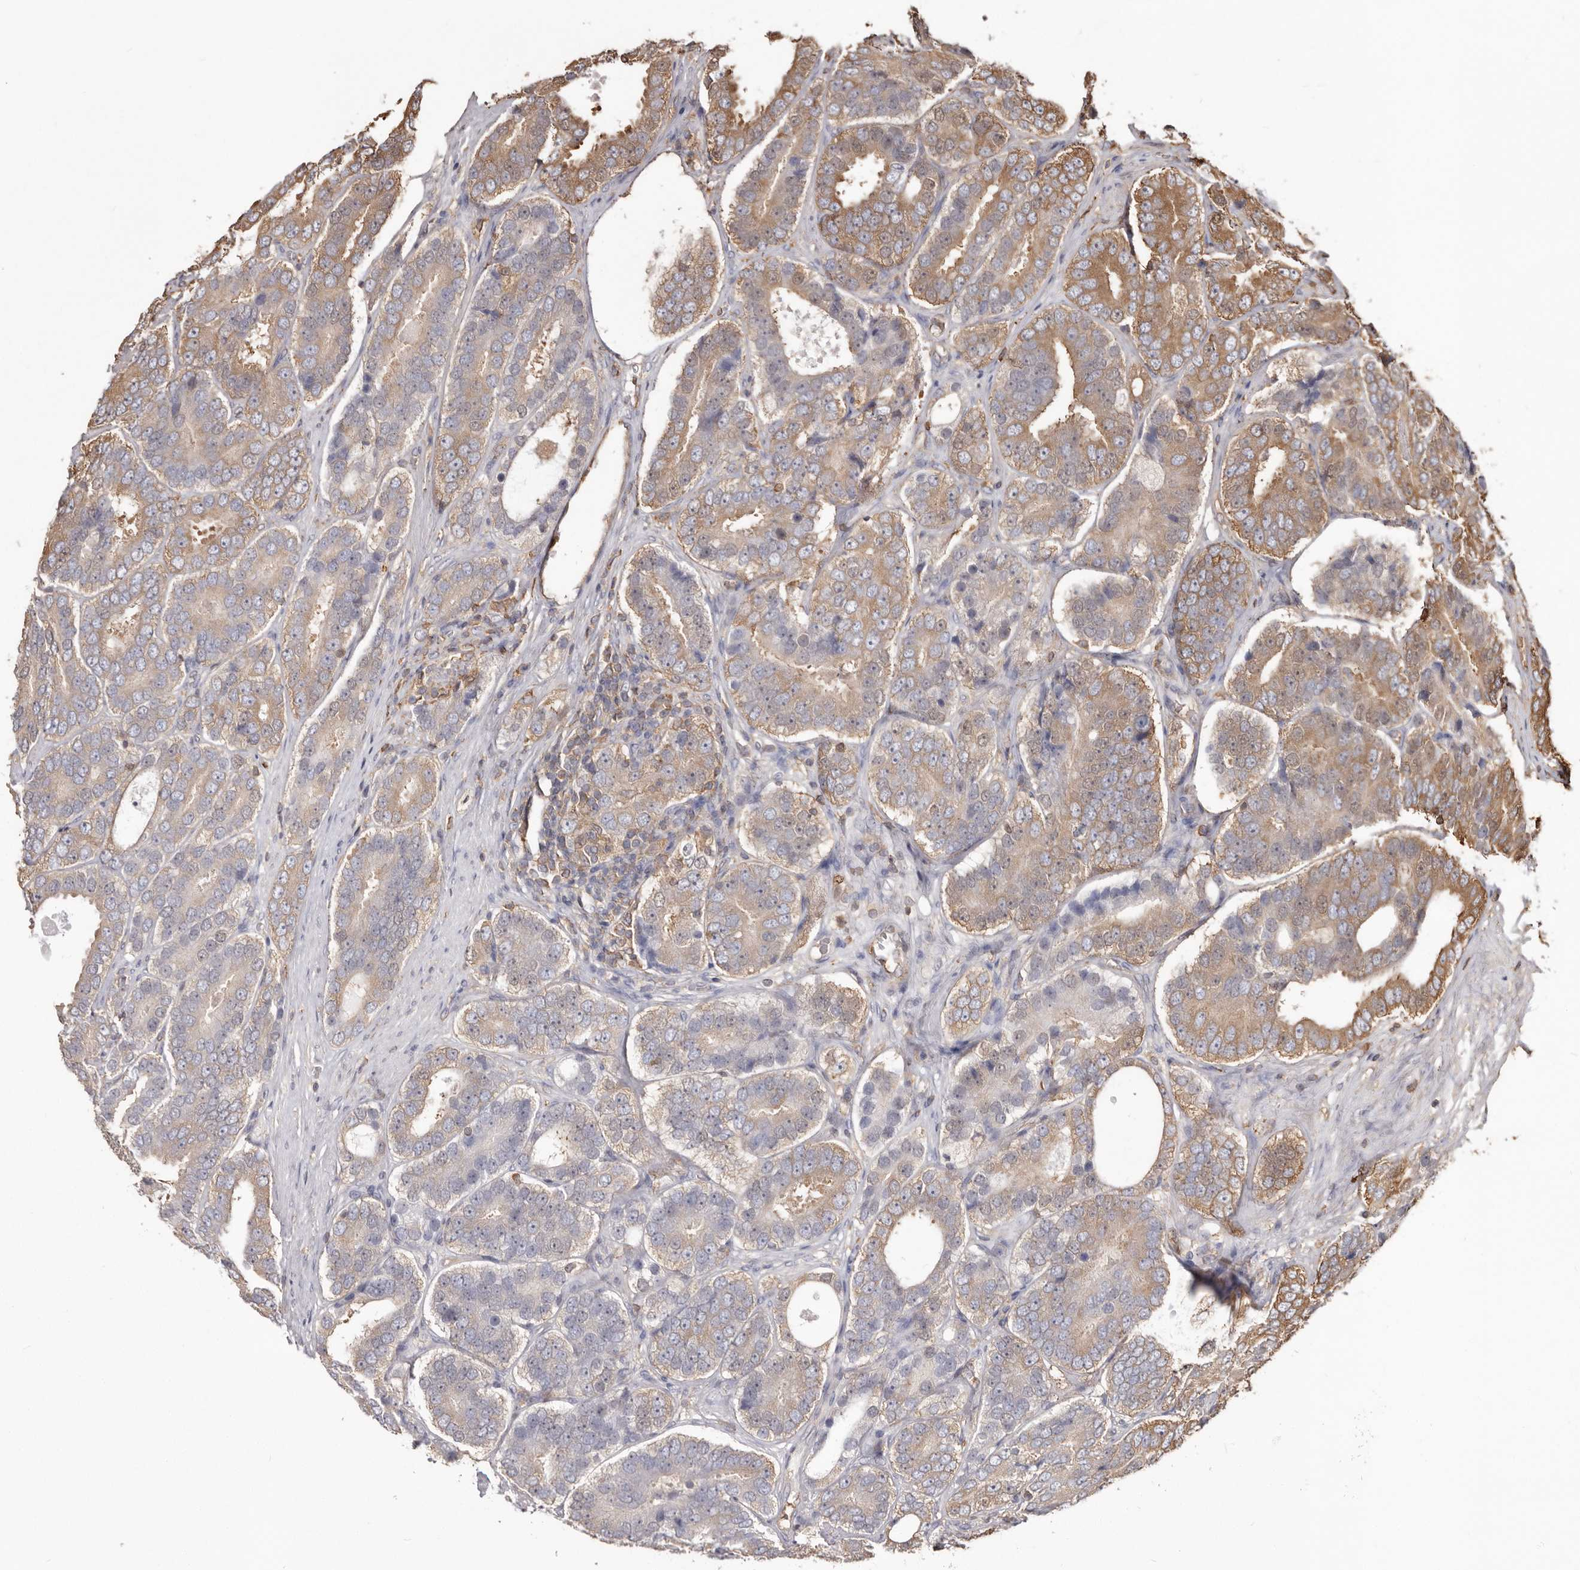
{"staining": {"intensity": "moderate", "quantity": "25%-75%", "location": "cytoplasmic/membranous"}, "tissue": "prostate cancer", "cell_type": "Tumor cells", "image_type": "cancer", "snomed": [{"axis": "morphology", "description": "Adenocarcinoma, High grade"}, {"axis": "topography", "description": "Prostate"}], "caption": "High-power microscopy captured an immunohistochemistry image of prostate cancer, revealing moderate cytoplasmic/membranous staining in about 25%-75% of tumor cells. (DAB IHC, brown staining for protein, blue staining for nuclei).", "gene": "PKM", "patient": {"sex": "male", "age": 56}}